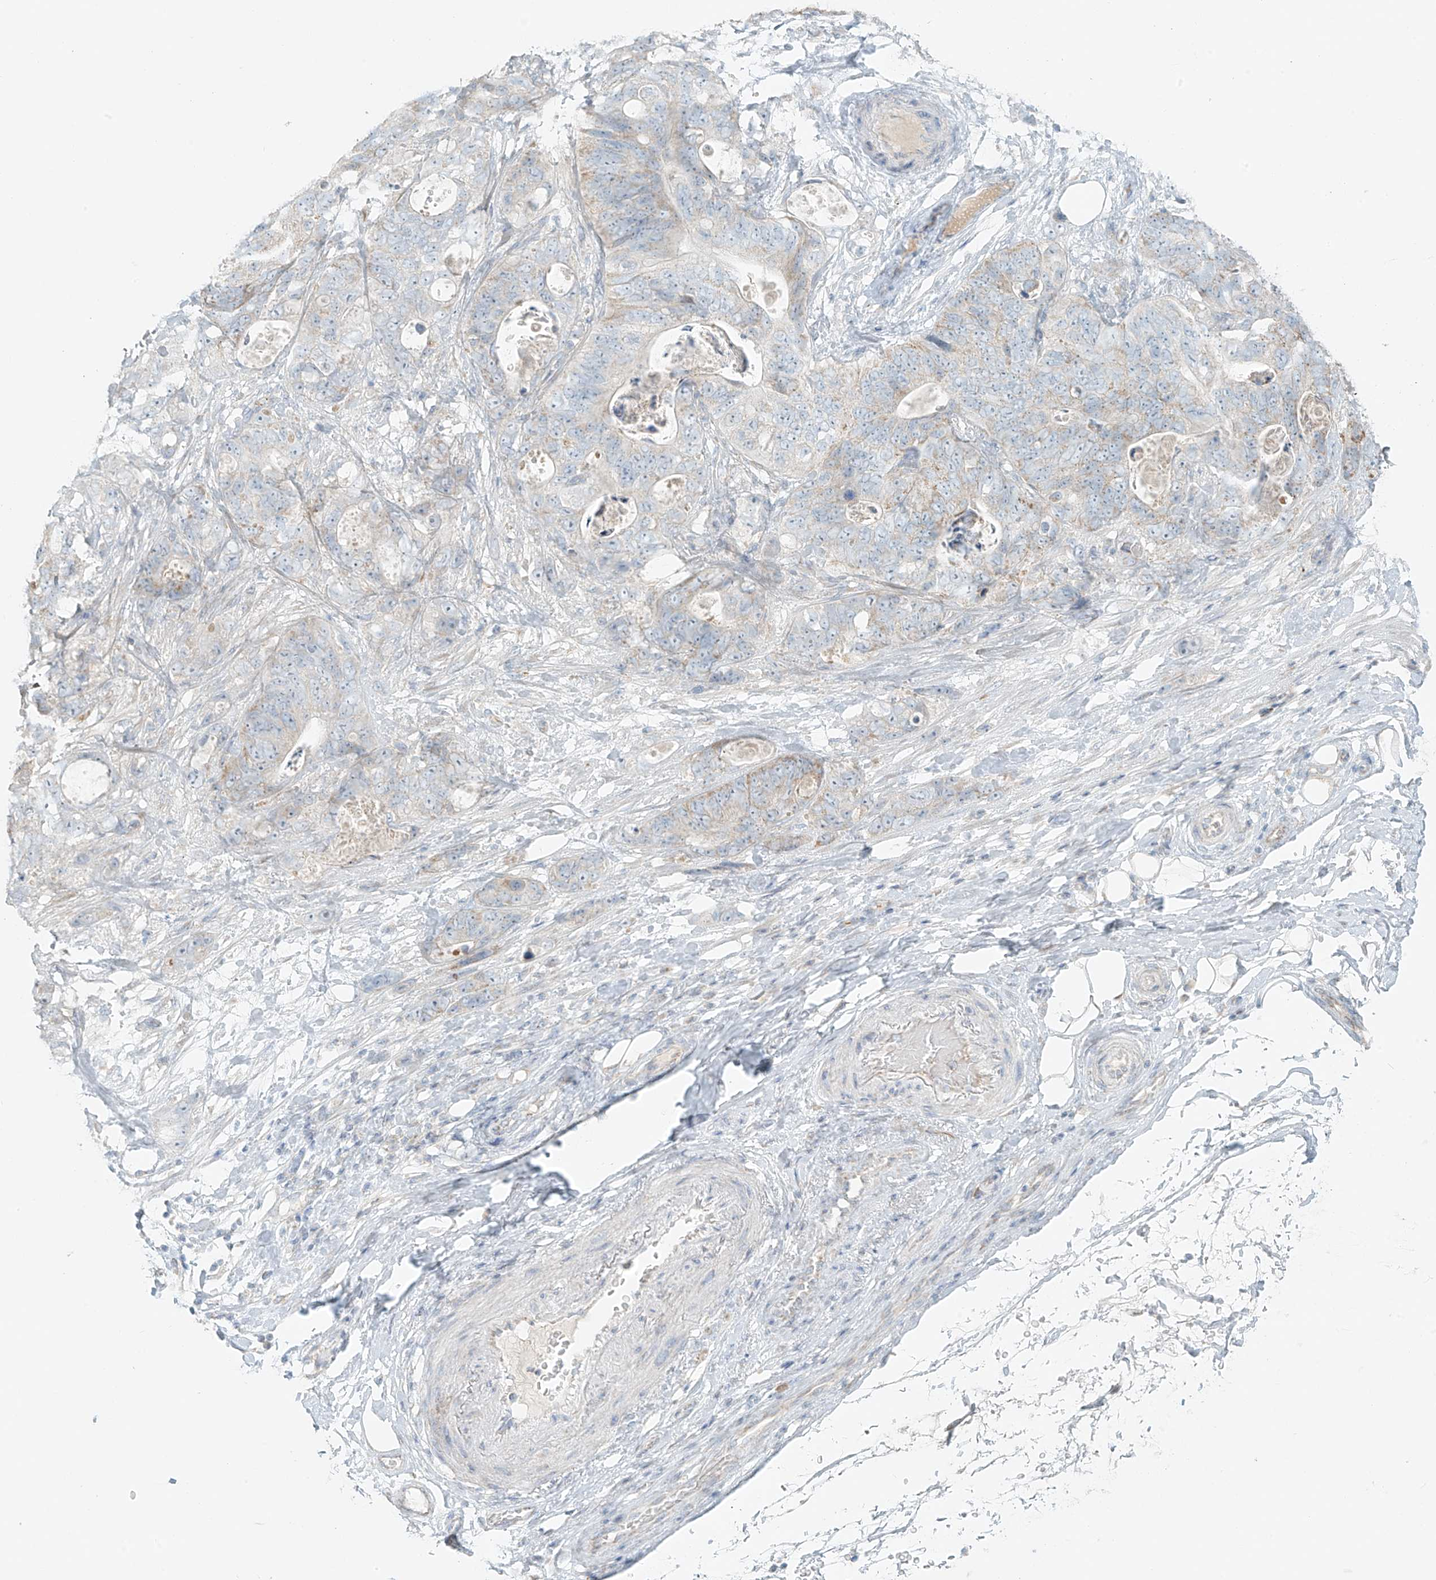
{"staining": {"intensity": "weak", "quantity": "<25%", "location": "cytoplasmic/membranous"}, "tissue": "stomach cancer", "cell_type": "Tumor cells", "image_type": "cancer", "snomed": [{"axis": "morphology", "description": "Normal tissue, NOS"}, {"axis": "morphology", "description": "Adenocarcinoma, NOS"}, {"axis": "topography", "description": "Stomach"}], "caption": "Tumor cells show no significant positivity in stomach cancer.", "gene": "UST", "patient": {"sex": "female", "age": 89}}